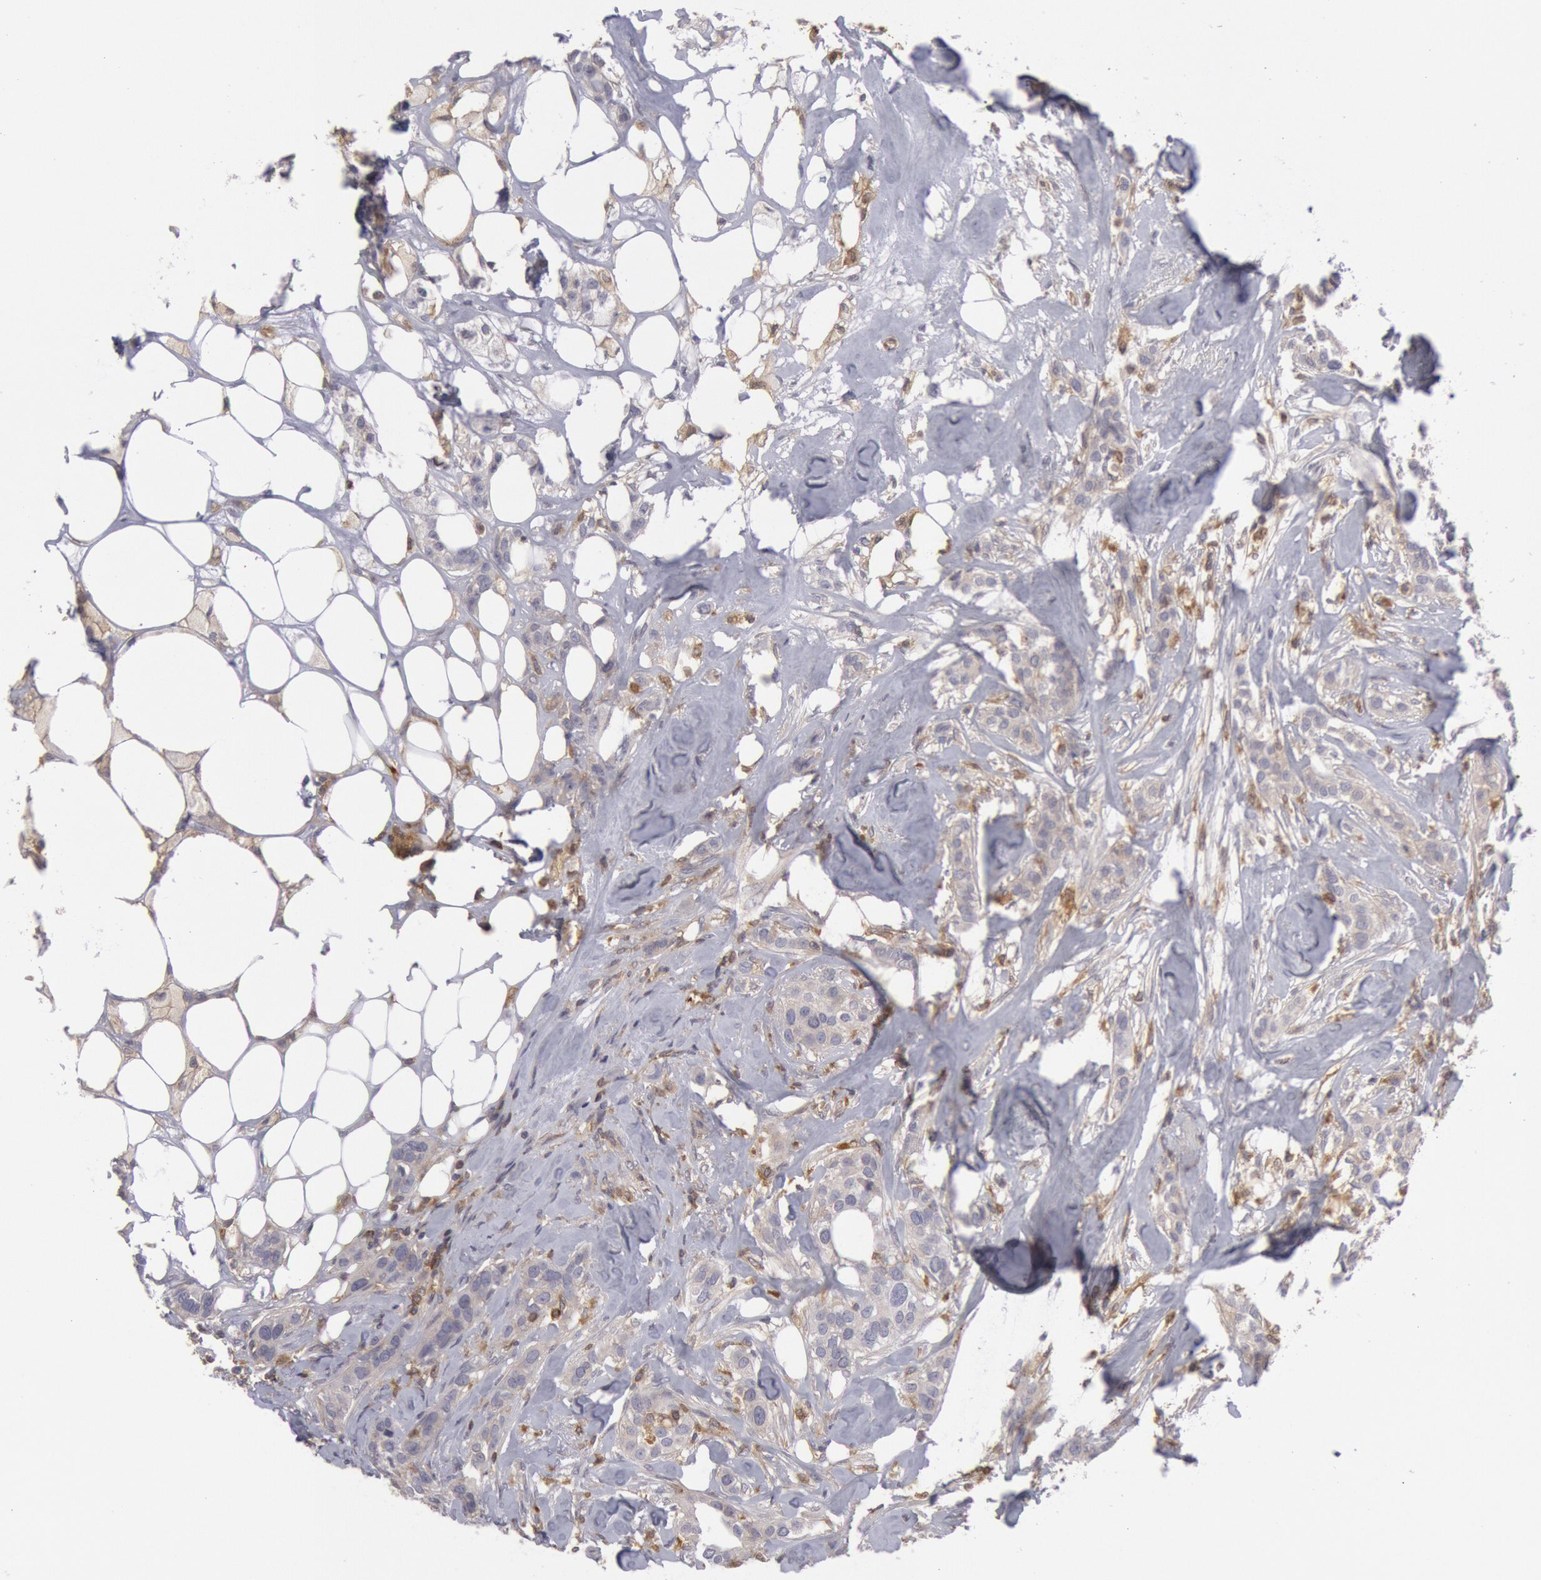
{"staining": {"intensity": "weak", "quantity": ">75%", "location": "cytoplasmic/membranous"}, "tissue": "breast cancer", "cell_type": "Tumor cells", "image_type": "cancer", "snomed": [{"axis": "morphology", "description": "Duct carcinoma"}, {"axis": "topography", "description": "Breast"}], "caption": "A micrograph of human invasive ductal carcinoma (breast) stained for a protein displays weak cytoplasmic/membranous brown staining in tumor cells. (Brightfield microscopy of DAB IHC at high magnification).", "gene": "IKBKB", "patient": {"sex": "female", "age": 45}}